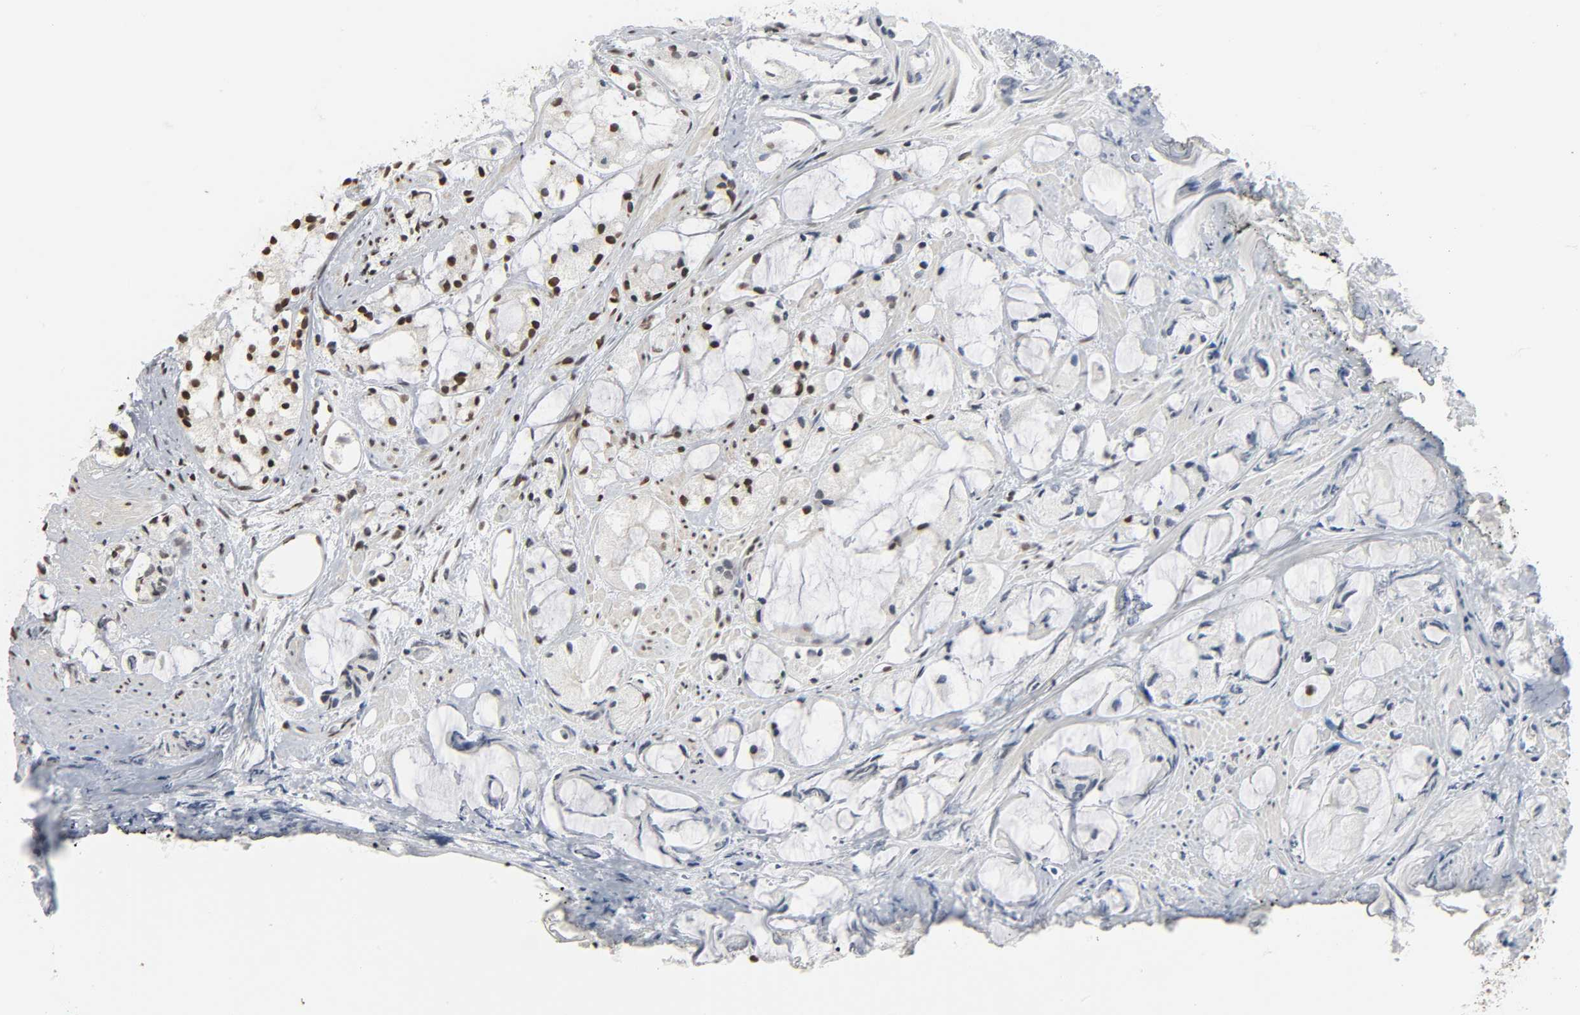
{"staining": {"intensity": "moderate", "quantity": ">75%", "location": "nuclear"}, "tissue": "prostate cancer", "cell_type": "Tumor cells", "image_type": "cancer", "snomed": [{"axis": "morphology", "description": "Adenocarcinoma, High grade"}, {"axis": "topography", "description": "Prostate"}], "caption": "Immunohistochemical staining of human prostate adenocarcinoma (high-grade) displays medium levels of moderate nuclear protein expression in about >75% of tumor cells.", "gene": "ELAVL1", "patient": {"sex": "male", "age": 85}}